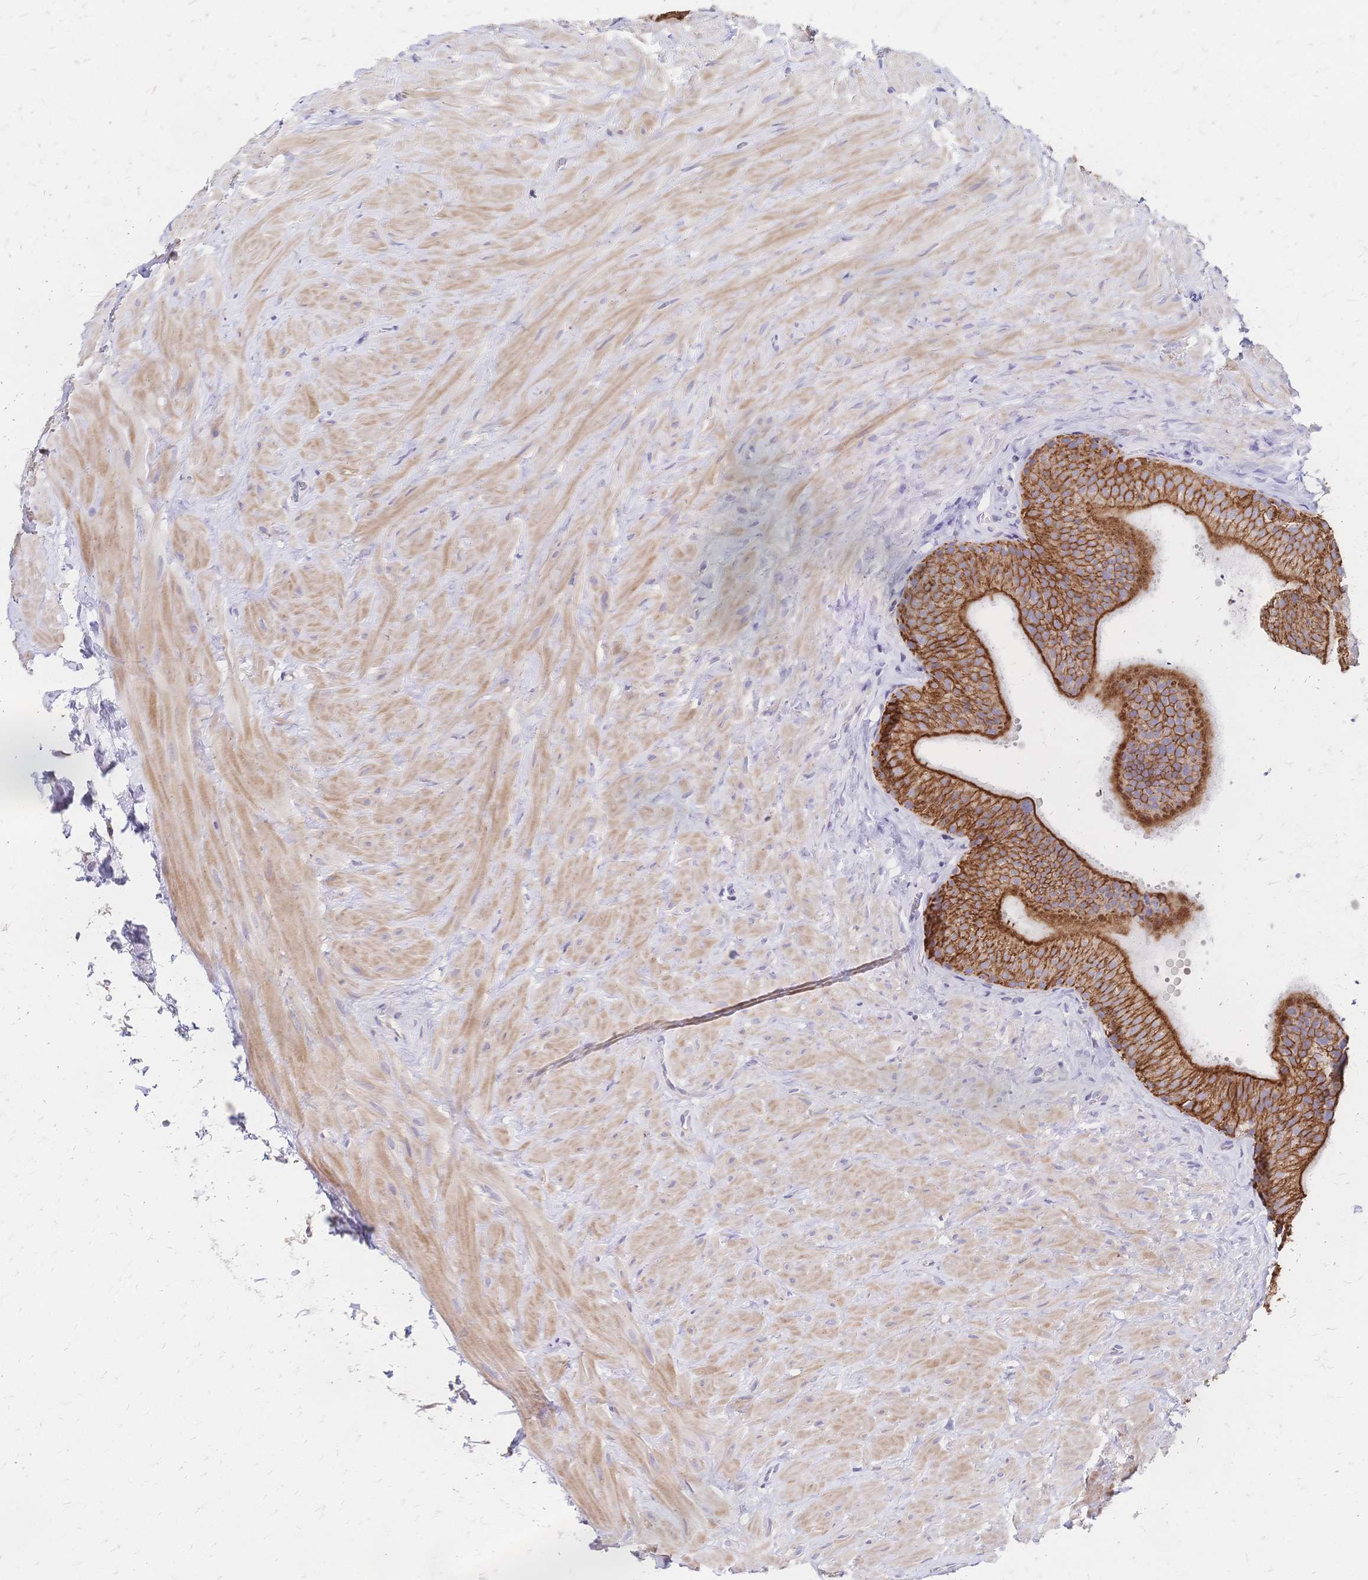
{"staining": {"intensity": "strong", "quantity": ">75%", "location": "cytoplasmic/membranous"}, "tissue": "epididymis", "cell_type": "Glandular cells", "image_type": "normal", "snomed": [{"axis": "morphology", "description": "Normal tissue, NOS"}, {"axis": "topography", "description": "Epididymis, spermatic cord, NOS"}, {"axis": "topography", "description": "Epididymis"}], "caption": "Immunohistochemical staining of unremarkable human epididymis demonstrates high levels of strong cytoplasmic/membranous positivity in about >75% of glandular cells. Nuclei are stained in blue.", "gene": "DTNB", "patient": {"sex": "male", "age": 31}}